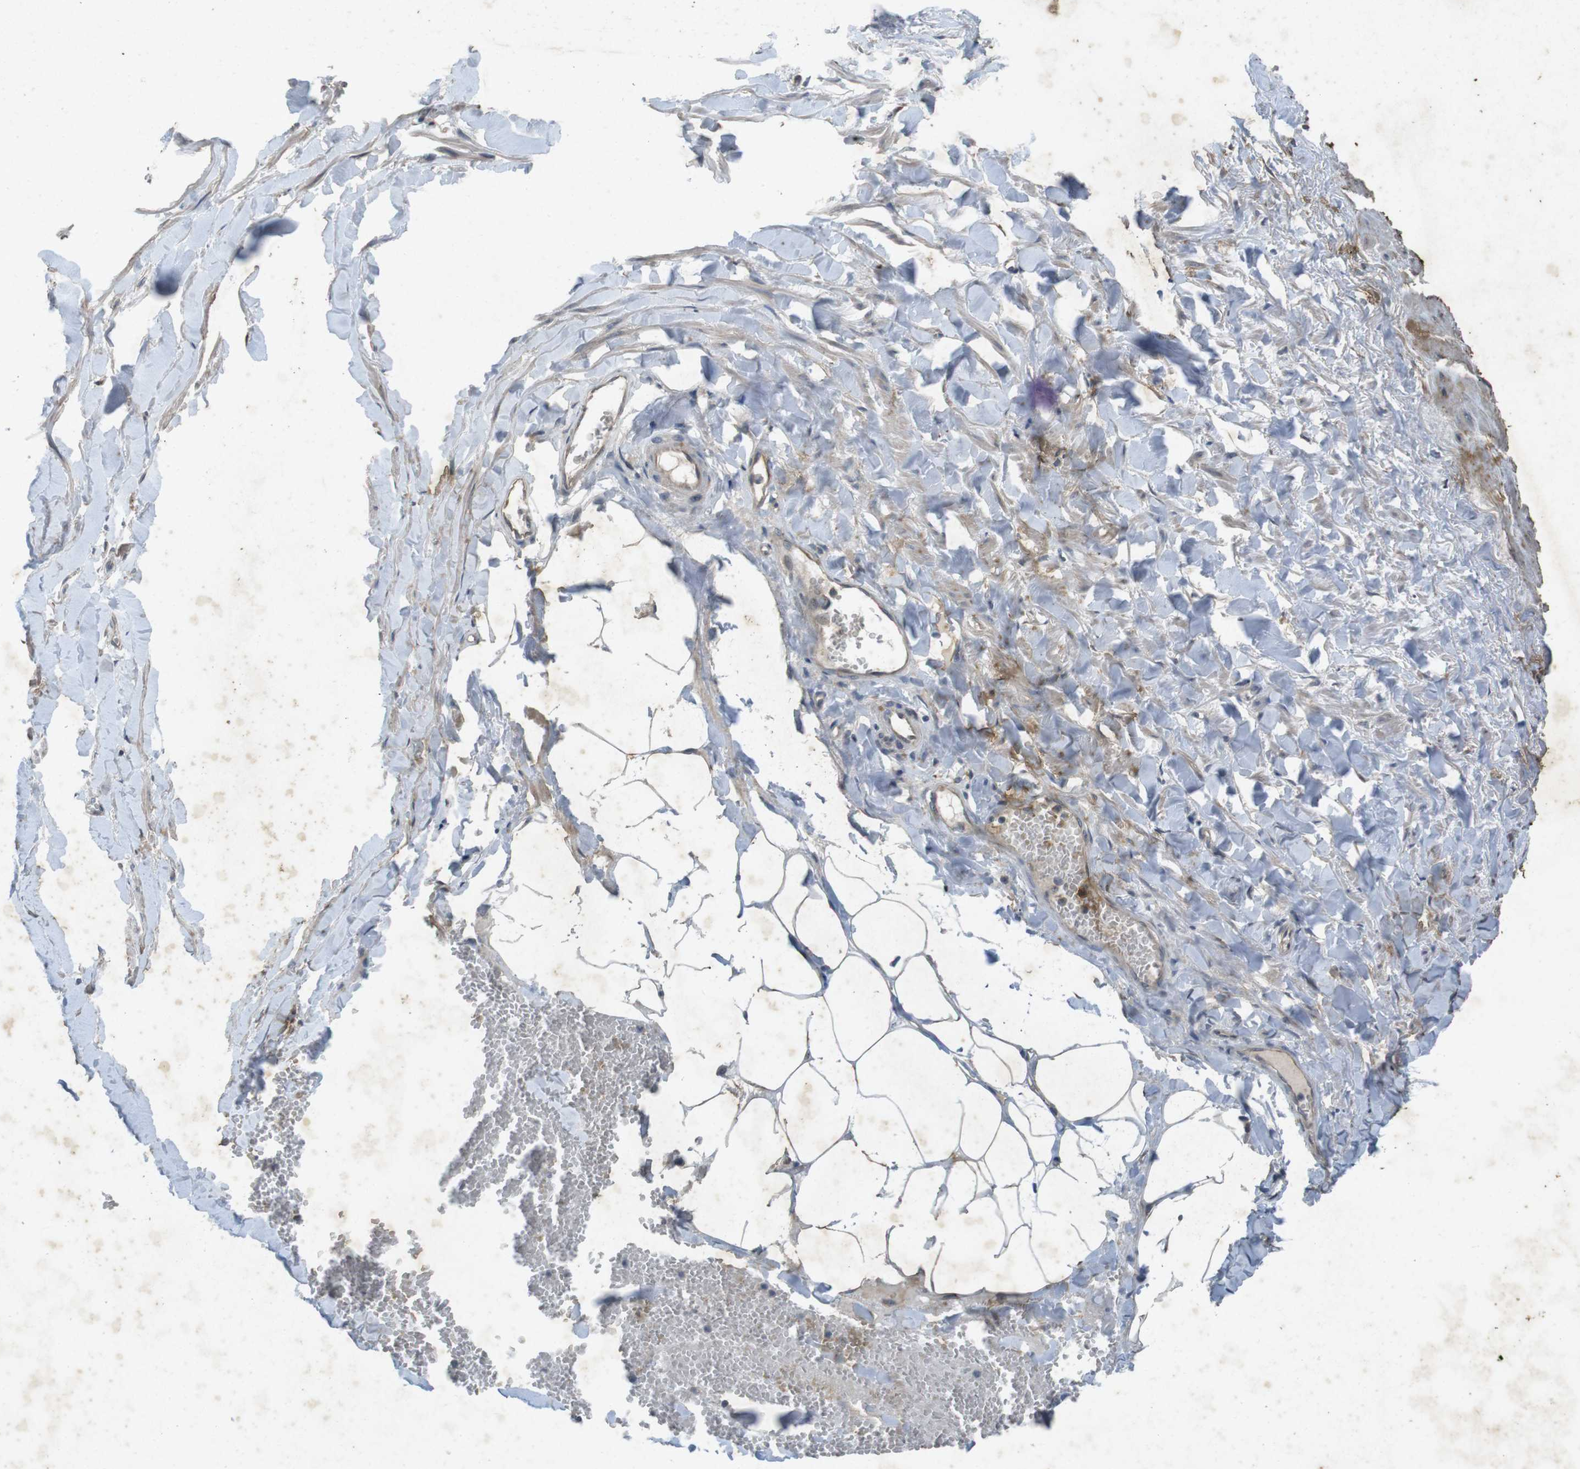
{"staining": {"intensity": "weak", "quantity": "25%-75%", "location": "cytoplasmic/membranous"}, "tissue": "adipose tissue", "cell_type": "Adipocytes", "image_type": "normal", "snomed": [{"axis": "morphology", "description": "Normal tissue, NOS"}, {"axis": "topography", "description": "Adipose tissue"}, {"axis": "topography", "description": "Peripheral nerve tissue"}], "caption": "IHC photomicrograph of unremarkable adipose tissue stained for a protein (brown), which reveals low levels of weak cytoplasmic/membranous staining in about 25%-75% of adipocytes.", "gene": "FLCN", "patient": {"sex": "male", "age": 52}}